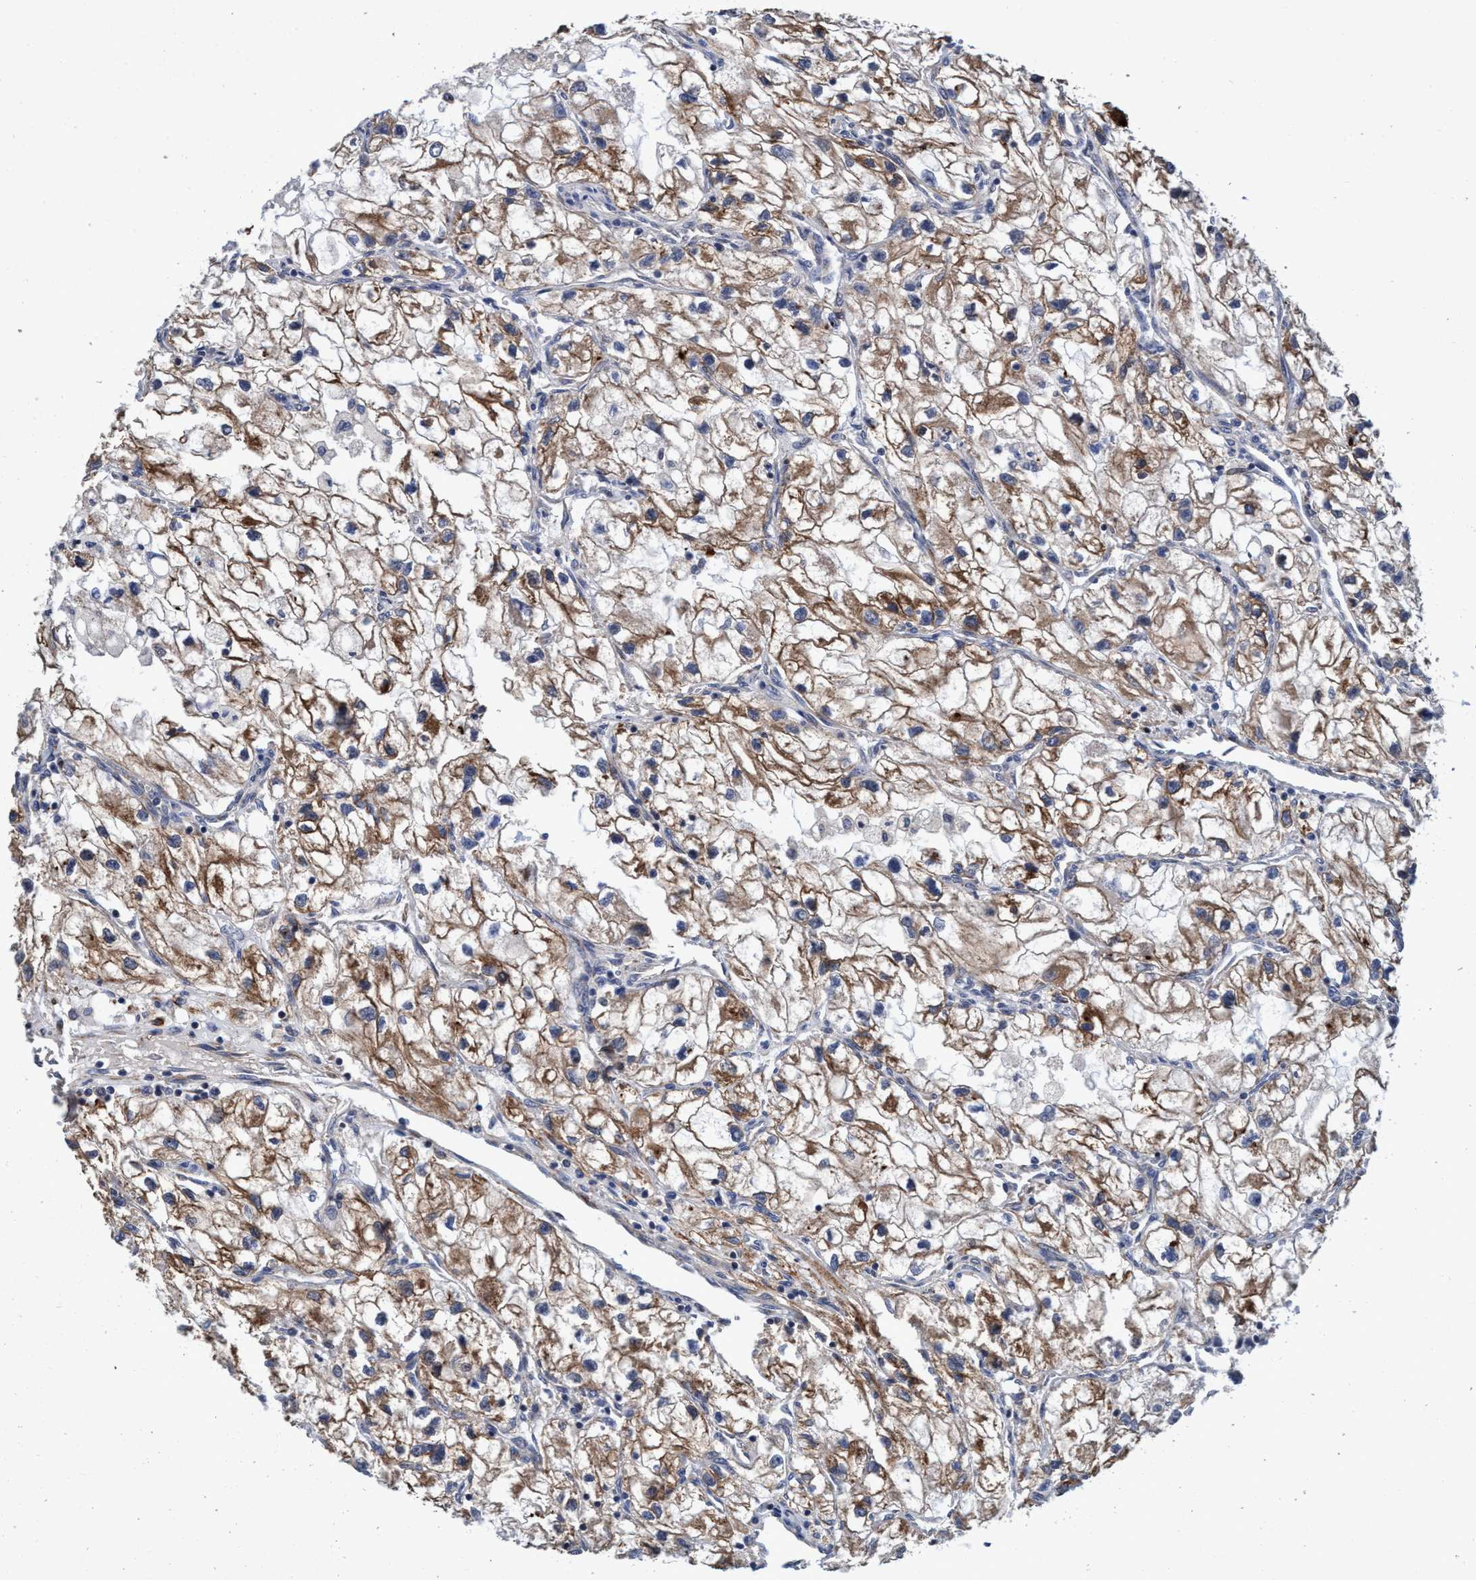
{"staining": {"intensity": "moderate", "quantity": ">75%", "location": "cytoplasmic/membranous"}, "tissue": "renal cancer", "cell_type": "Tumor cells", "image_type": "cancer", "snomed": [{"axis": "morphology", "description": "Adenocarcinoma, NOS"}, {"axis": "topography", "description": "Kidney"}], "caption": "Immunohistochemical staining of renal cancer displays medium levels of moderate cytoplasmic/membranous expression in approximately >75% of tumor cells.", "gene": "CALCOCO2", "patient": {"sex": "female", "age": 70}}